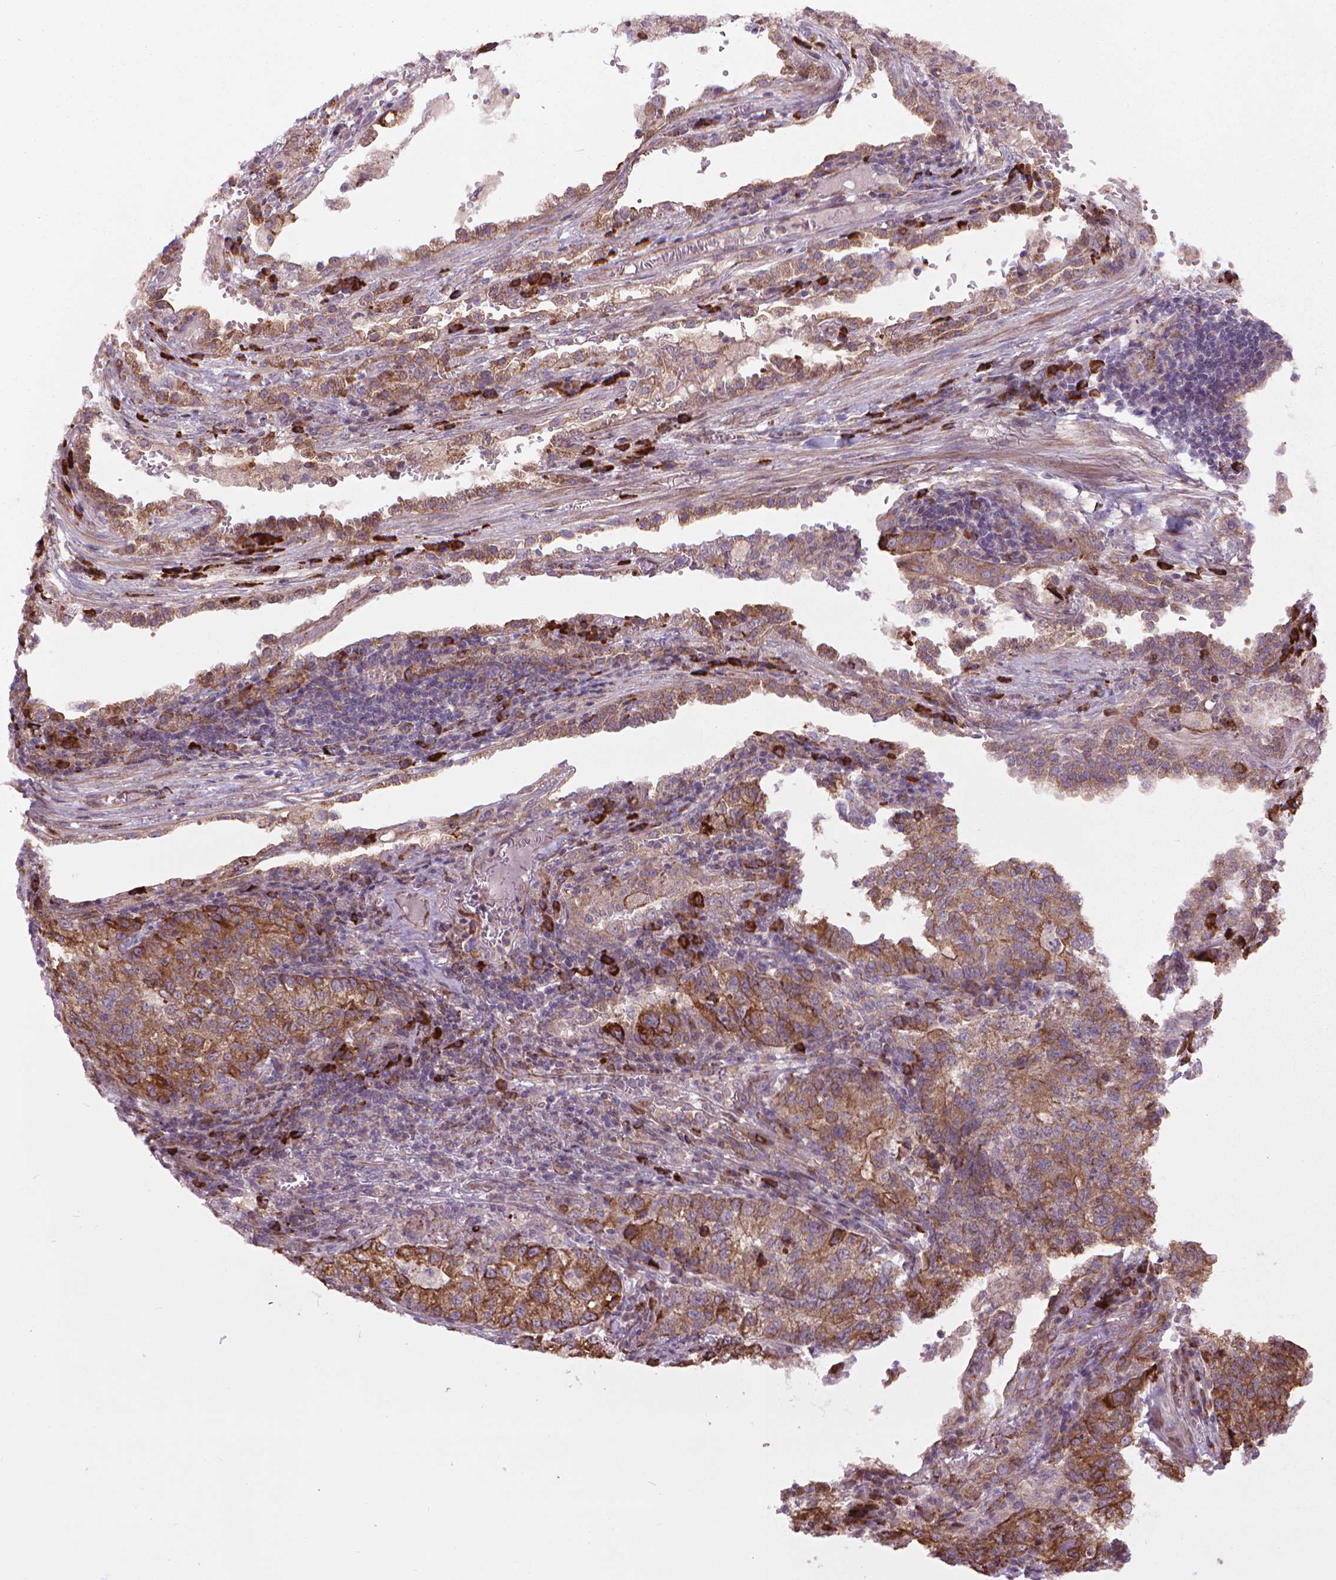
{"staining": {"intensity": "moderate", "quantity": "25%-75%", "location": "cytoplasmic/membranous"}, "tissue": "lung cancer", "cell_type": "Tumor cells", "image_type": "cancer", "snomed": [{"axis": "morphology", "description": "Adenocarcinoma, NOS"}, {"axis": "topography", "description": "Lung"}], "caption": "The photomicrograph displays a brown stain indicating the presence of a protein in the cytoplasmic/membranous of tumor cells in lung adenocarcinoma.", "gene": "MYH14", "patient": {"sex": "male", "age": 57}}